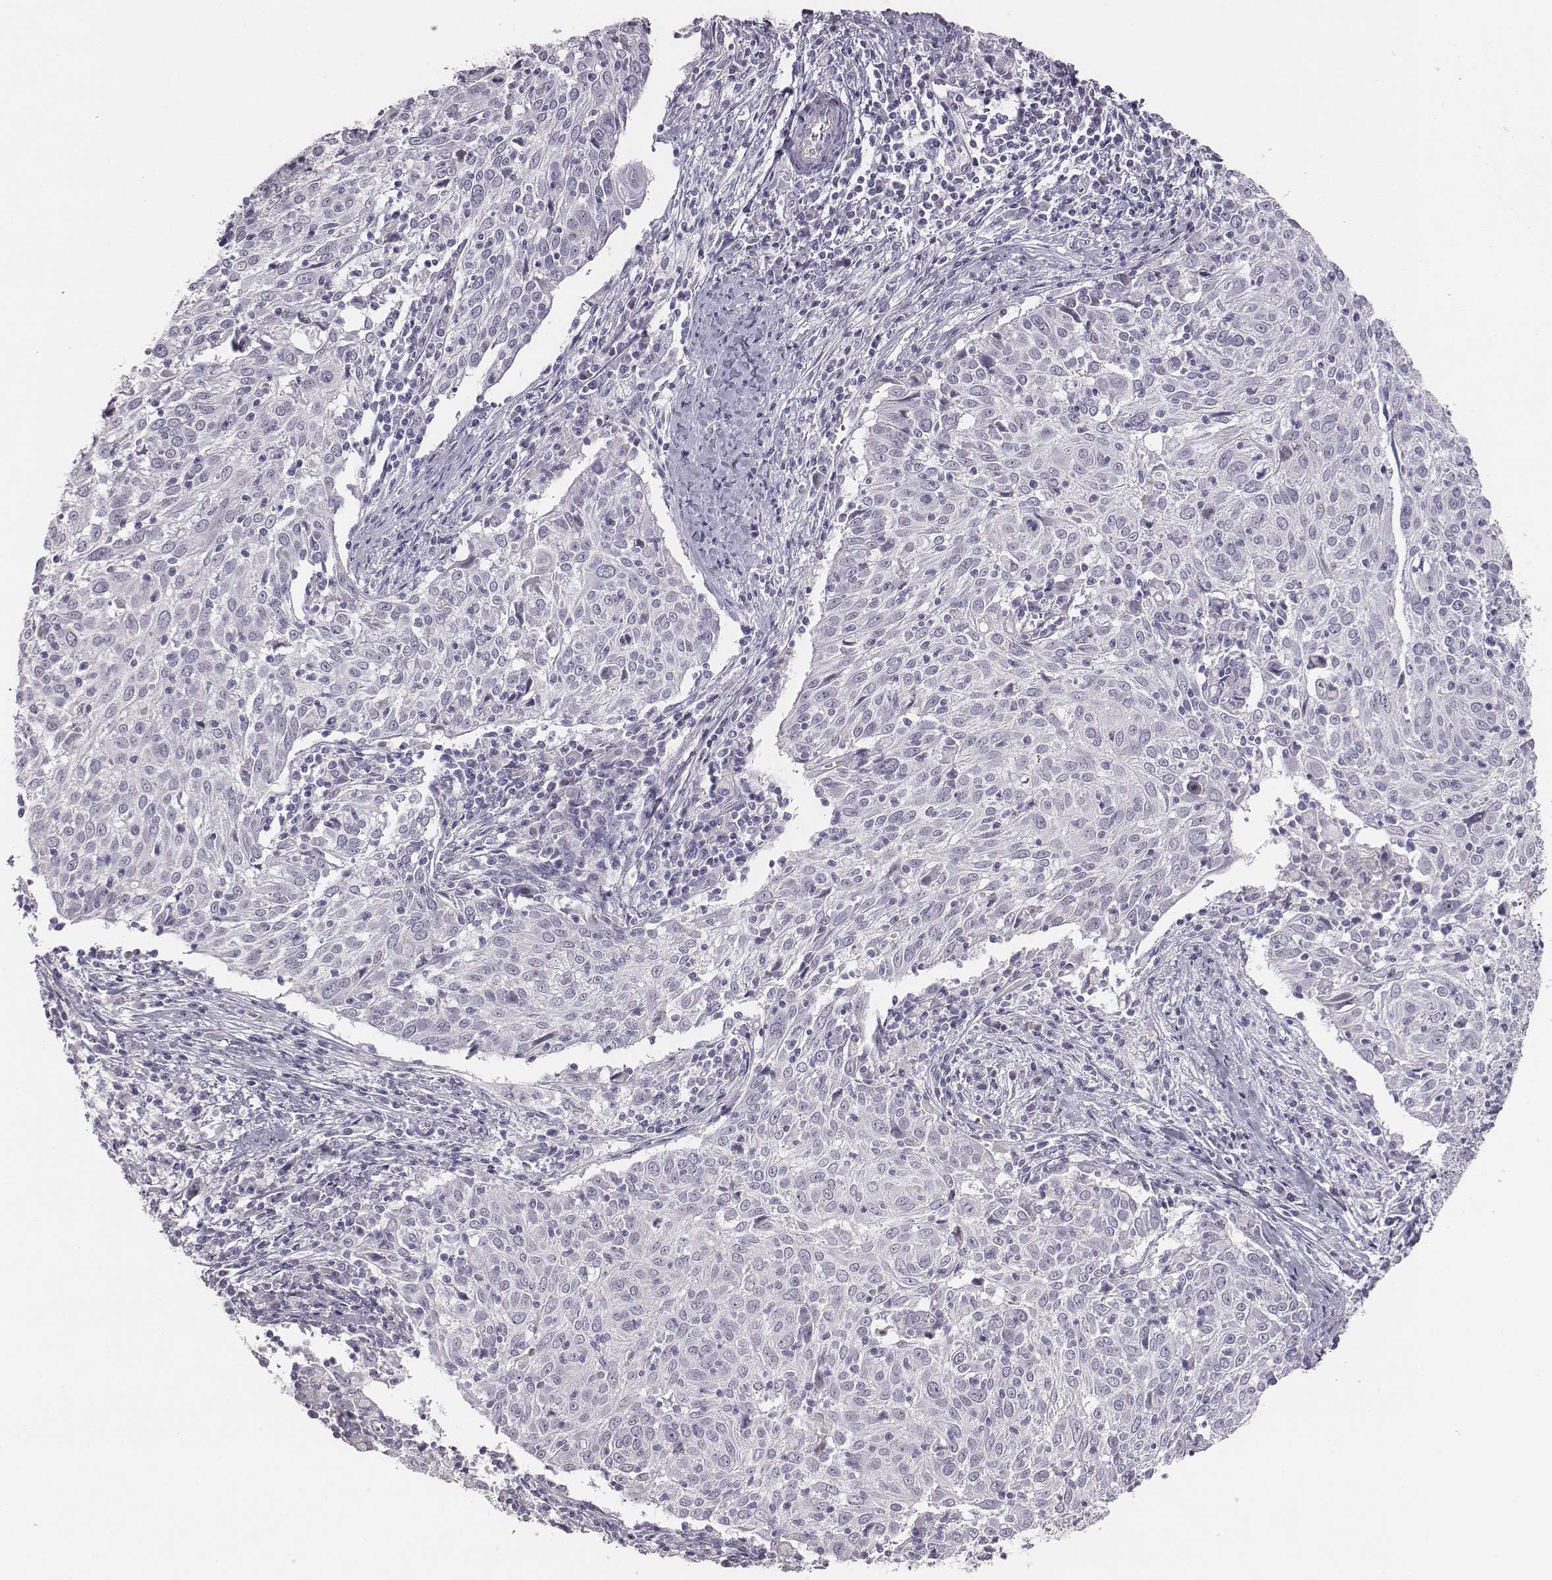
{"staining": {"intensity": "negative", "quantity": "none", "location": "none"}, "tissue": "cervical cancer", "cell_type": "Tumor cells", "image_type": "cancer", "snomed": [{"axis": "morphology", "description": "Squamous cell carcinoma, NOS"}, {"axis": "topography", "description": "Cervix"}], "caption": "A micrograph of cervical cancer (squamous cell carcinoma) stained for a protein shows no brown staining in tumor cells.", "gene": "CACNG4", "patient": {"sex": "female", "age": 39}}